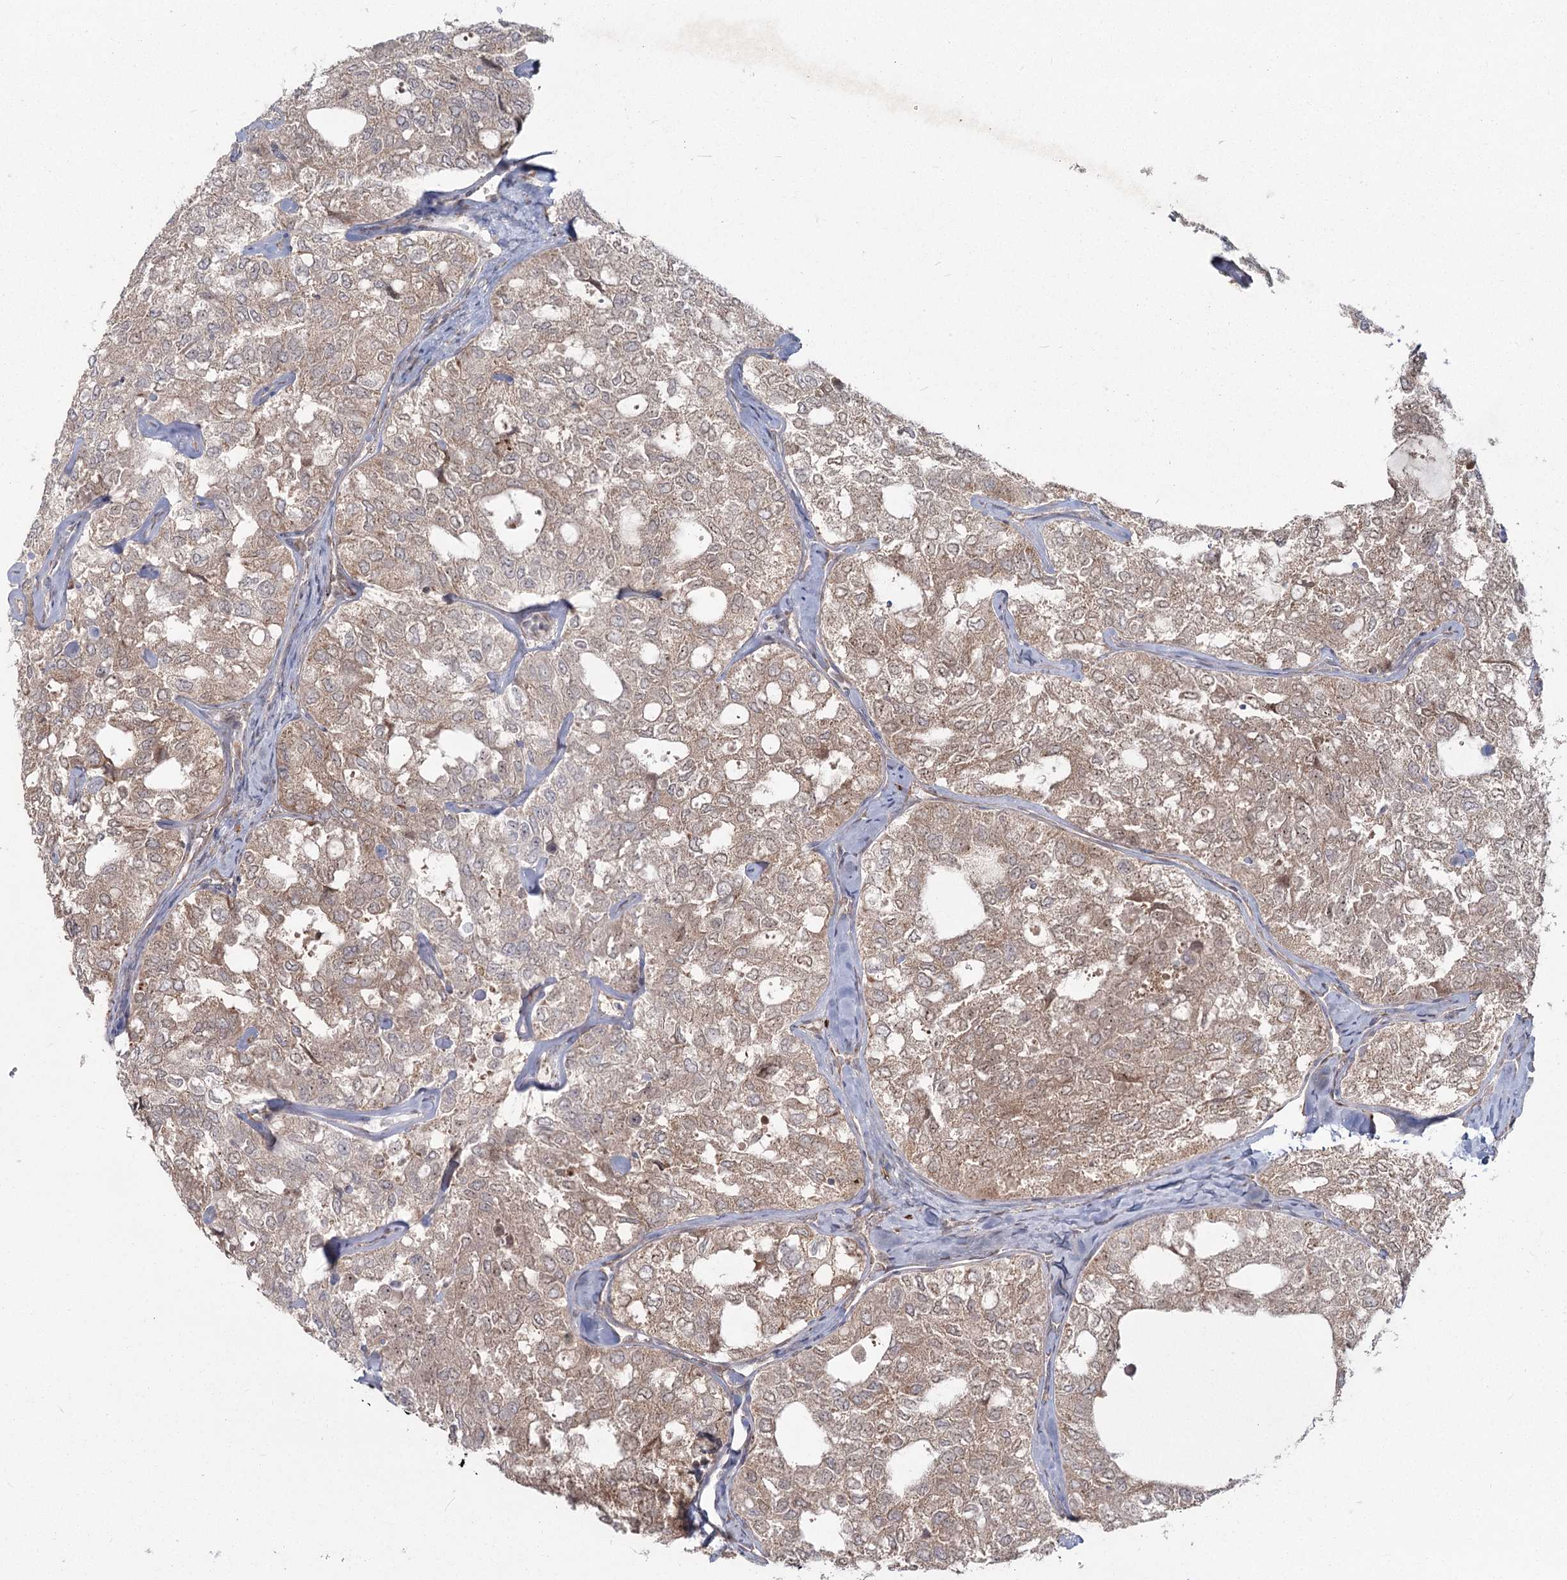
{"staining": {"intensity": "moderate", "quantity": "25%-75%", "location": "cytoplasmic/membranous"}, "tissue": "thyroid cancer", "cell_type": "Tumor cells", "image_type": "cancer", "snomed": [{"axis": "morphology", "description": "Follicular adenoma carcinoma, NOS"}, {"axis": "topography", "description": "Thyroid gland"}], "caption": "Thyroid cancer (follicular adenoma carcinoma) tissue shows moderate cytoplasmic/membranous staining in about 25%-75% of tumor cells, visualized by immunohistochemistry. The staining is performed using DAB (3,3'-diaminobenzidine) brown chromogen to label protein expression. The nuclei are counter-stained blue using hematoxylin.", "gene": "AP2M1", "patient": {"sex": "male", "age": 75}}